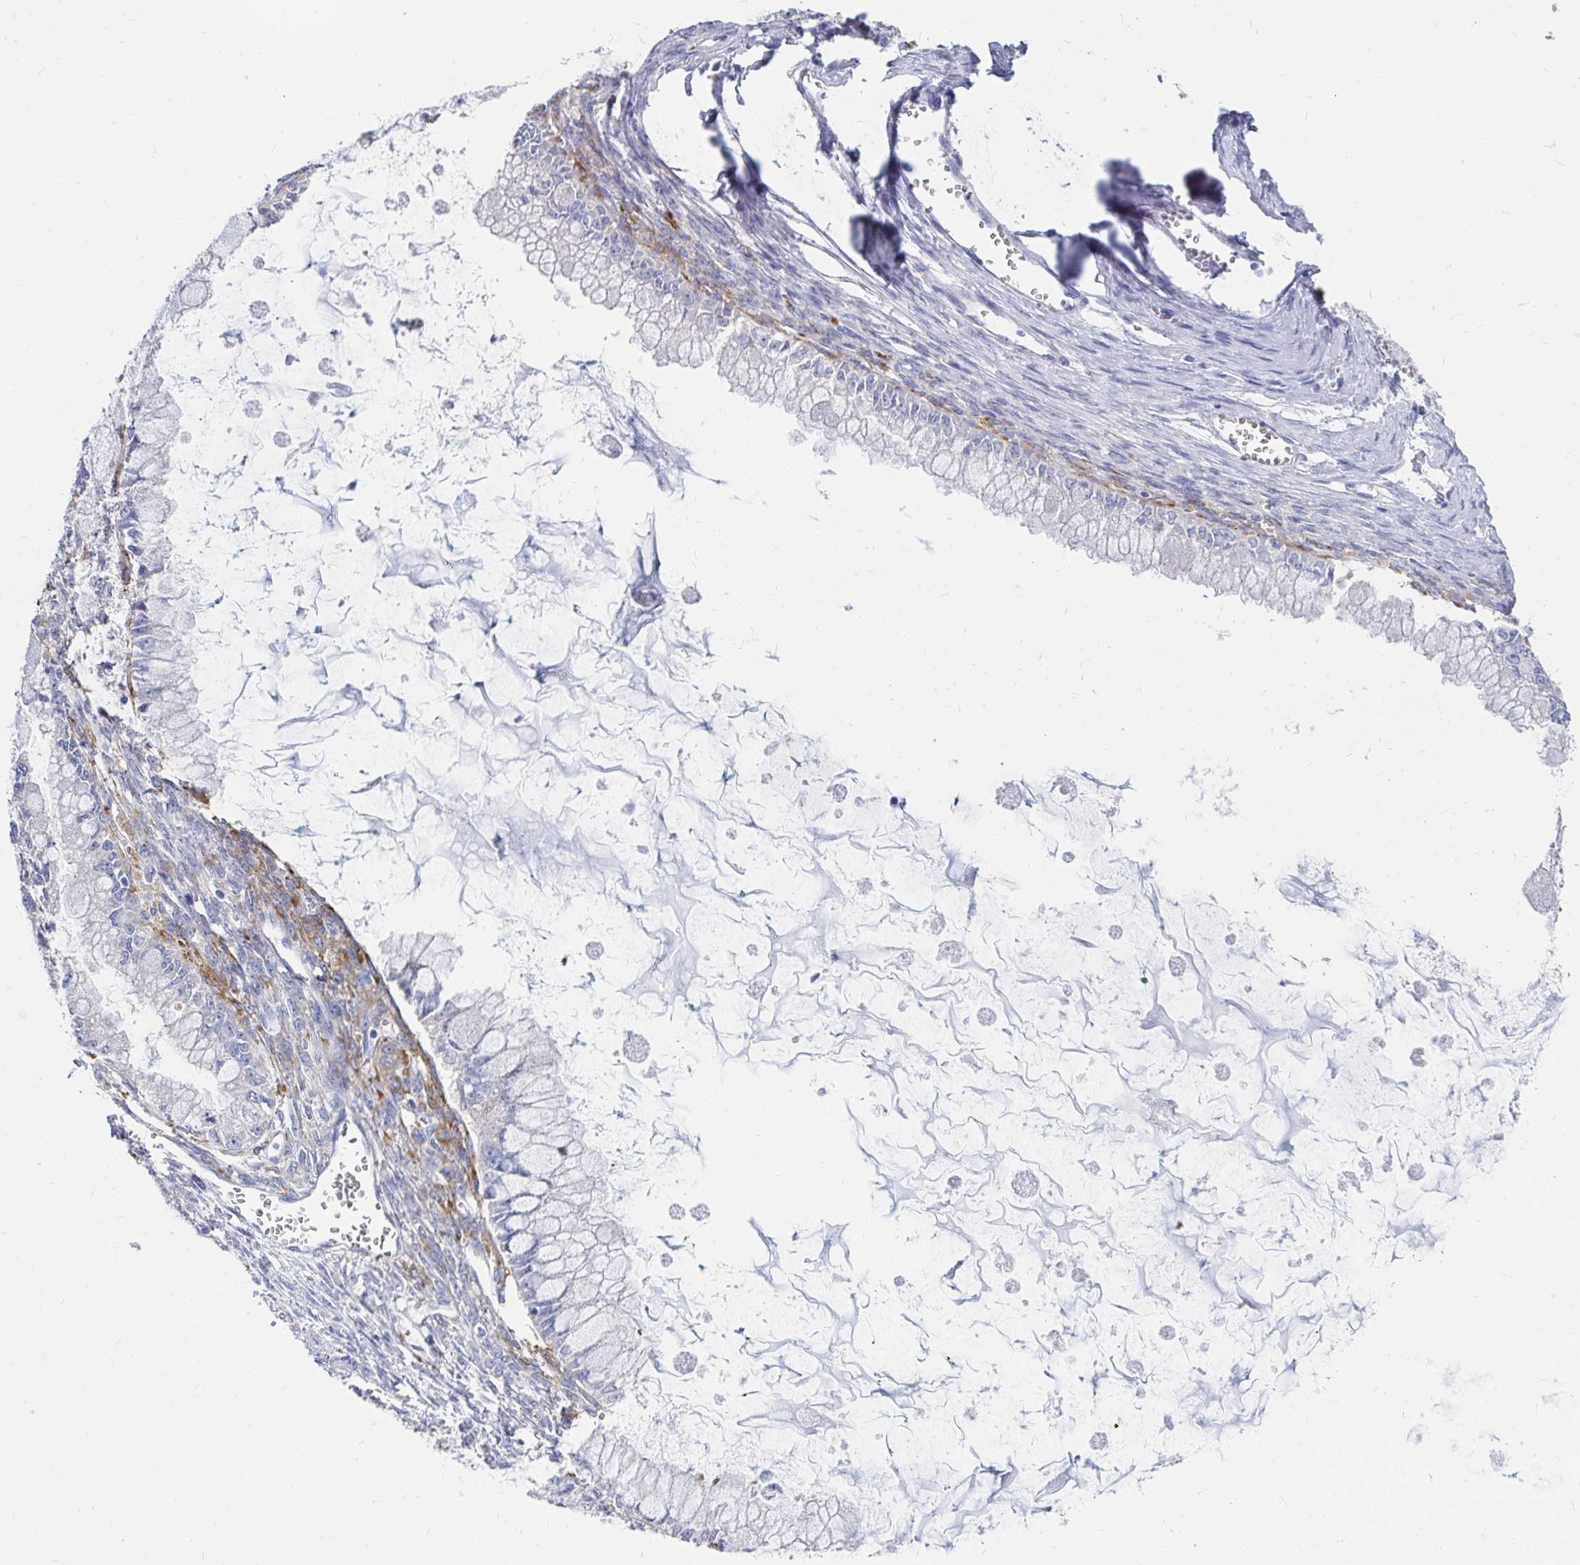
{"staining": {"intensity": "negative", "quantity": "none", "location": "none"}, "tissue": "ovarian cancer", "cell_type": "Tumor cells", "image_type": "cancer", "snomed": [{"axis": "morphology", "description": "Cystadenocarcinoma, mucinous, NOS"}, {"axis": "topography", "description": "Ovary"}], "caption": "Ovarian cancer was stained to show a protein in brown. There is no significant staining in tumor cells.", "gene": "LAMC3", "patient": {"sex": "female", "age": 34}}